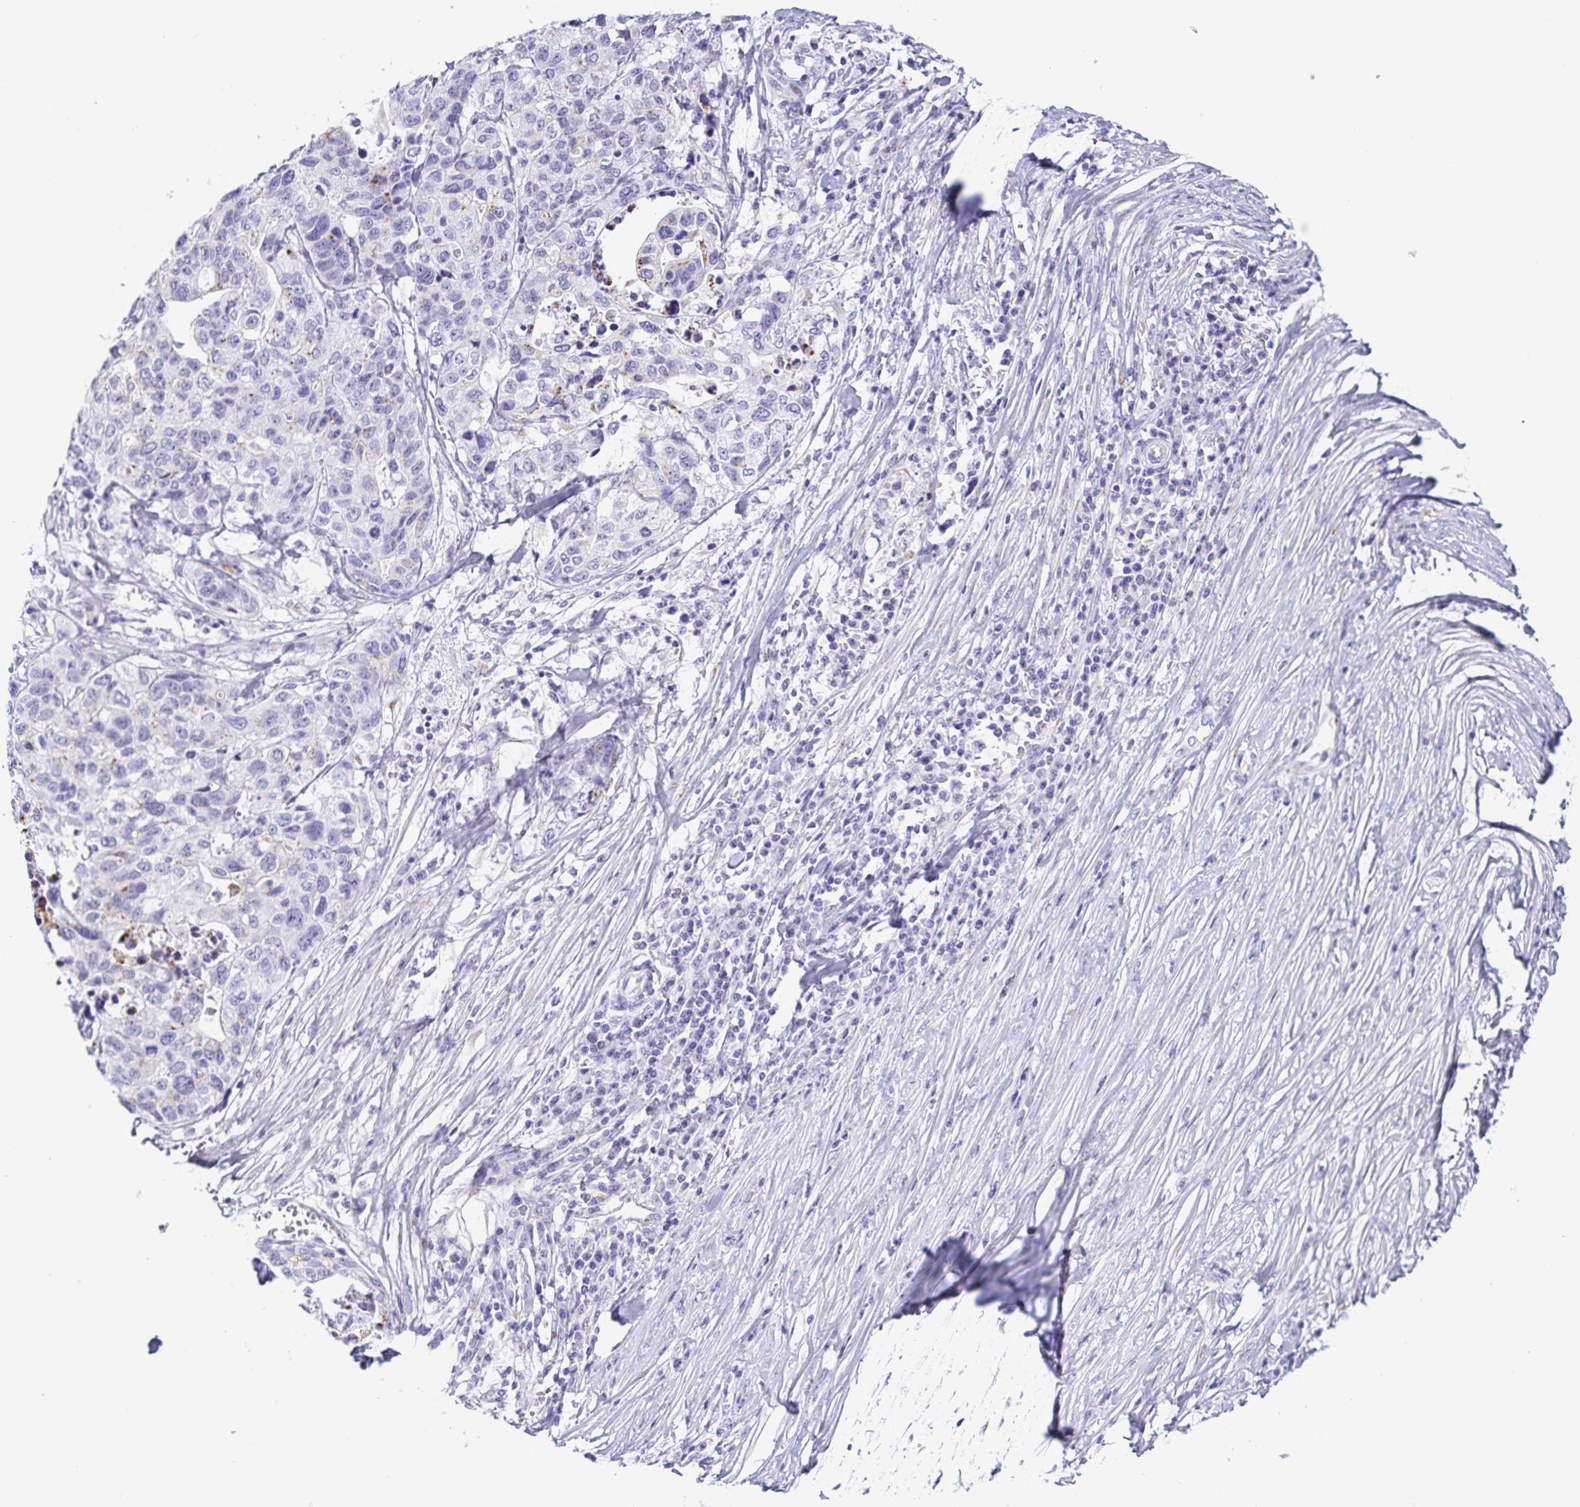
{"staining": {"intensity": "strong", "quantity": "25%-75%", "location": "cytoplasmic/membranous"}, "tissue": "stomach cancer", "cell_type": "Tumor cells", "image_type": "cancer", "snomed": [{"axis": "morphology", "description": "Adenocarcinoma, NOS"}, {"axis": "topography", "description": "Stomach, upper"}], "caption": "Adenocarcinoma (stomach) was stained to show a protein in brown. There is high levels of strong cytoplasmic/membranous positivity in about 25%-75% of tumor cells.", "gene": "LDLRAD1", "patient": {"sex": "female", "age": 67}}